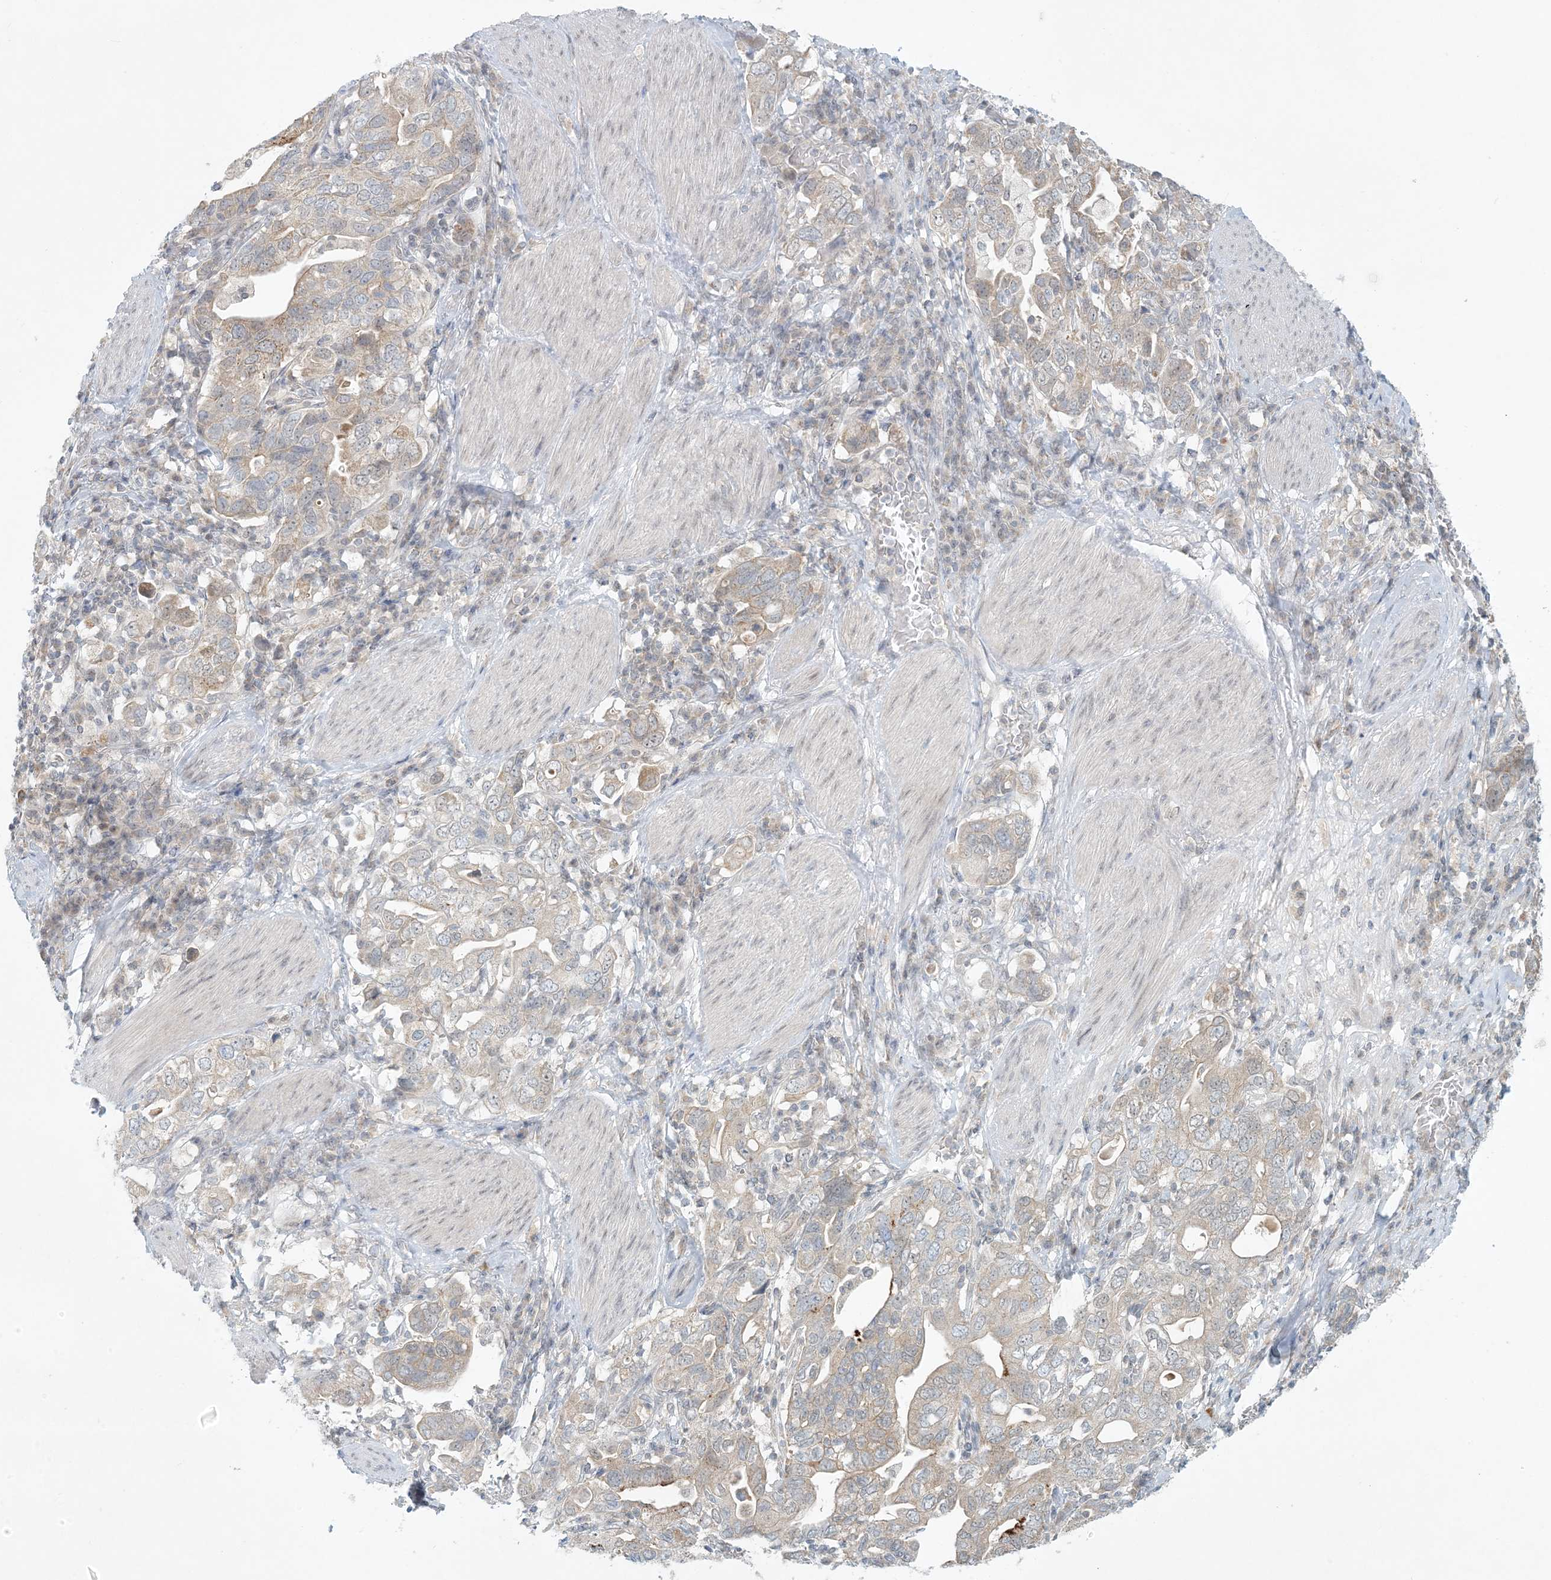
{"staining": {"intensity": "weak", "quantity": "25%-75%", "location": "cytoplasmic/membranous"}, "tissue": "stomach cancer", "cell_type": "Tumor cells", "image_type": "cancer", "snomed": [{"axis": "morphology", "description": "Adenocarcinoma, NOS"}, {"axis": "topography", "description": "Stomach, upper"}], "caption": "Weak cytoplasmic/membranous staining for a protein is present in approximately 25%-75% of tumor cells of stomach adenocarcinoma using immunohistochemistry (IHC).", "gene": "OBI1", "patient": {"sex": "male", "age": 62}}